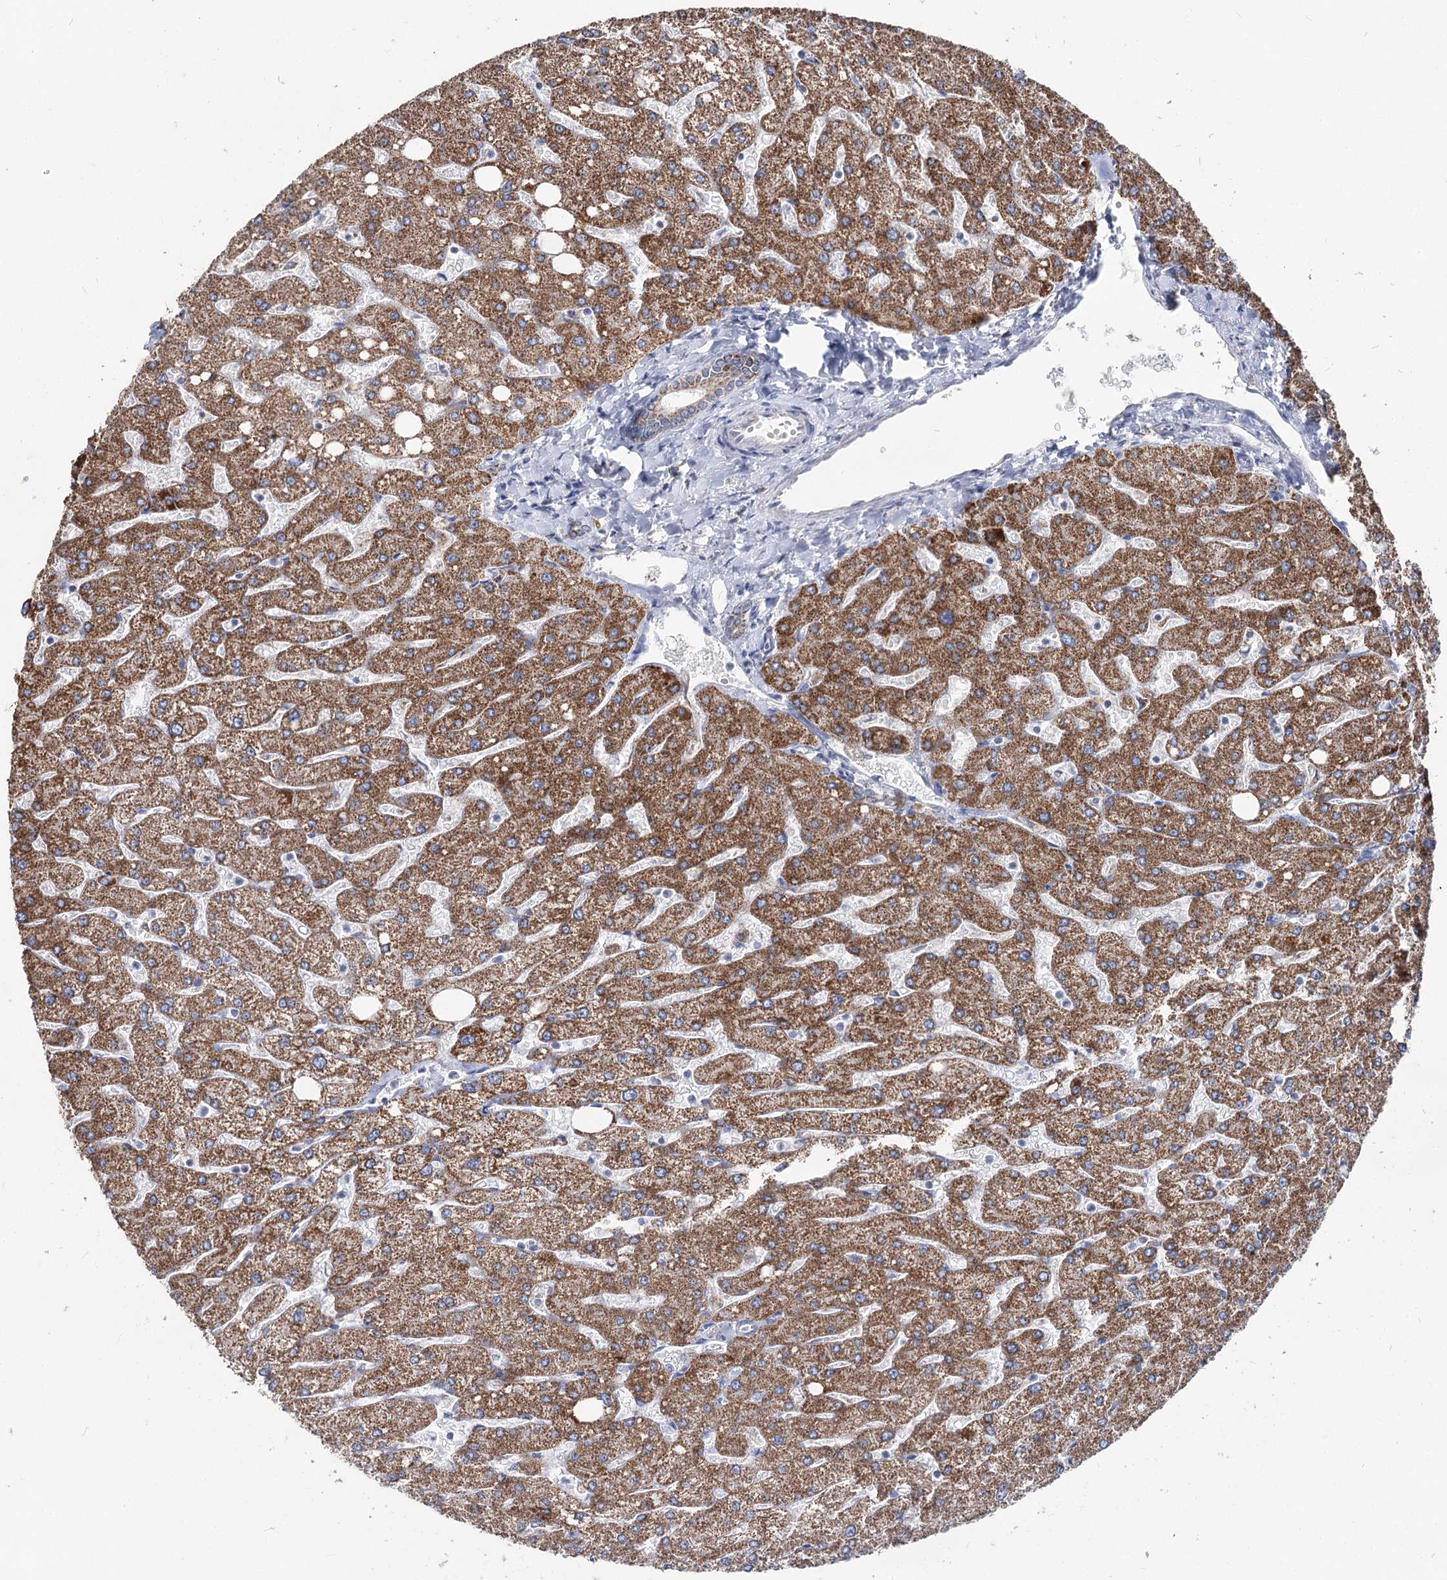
{"staining": {"intensity": "weak", "quantity": ">75%", "location": "cytoplasmic/membranous"}, "tissue": "liver", "cell_type": "Cholangiocytes", "image_type": "normal", "snomed": [{"axis": "morphology", "description": "Normal tissue, NOS"}, {"axis": "topography", "description": "Liver"}], "caption": "Liver stained with a brown dye displays weak cytoplasmic/membranous positive expression in approximately >75% of cholangiocytes.", "gene": "MCCC2", "patient": {"sex": "male", "age": 55}}